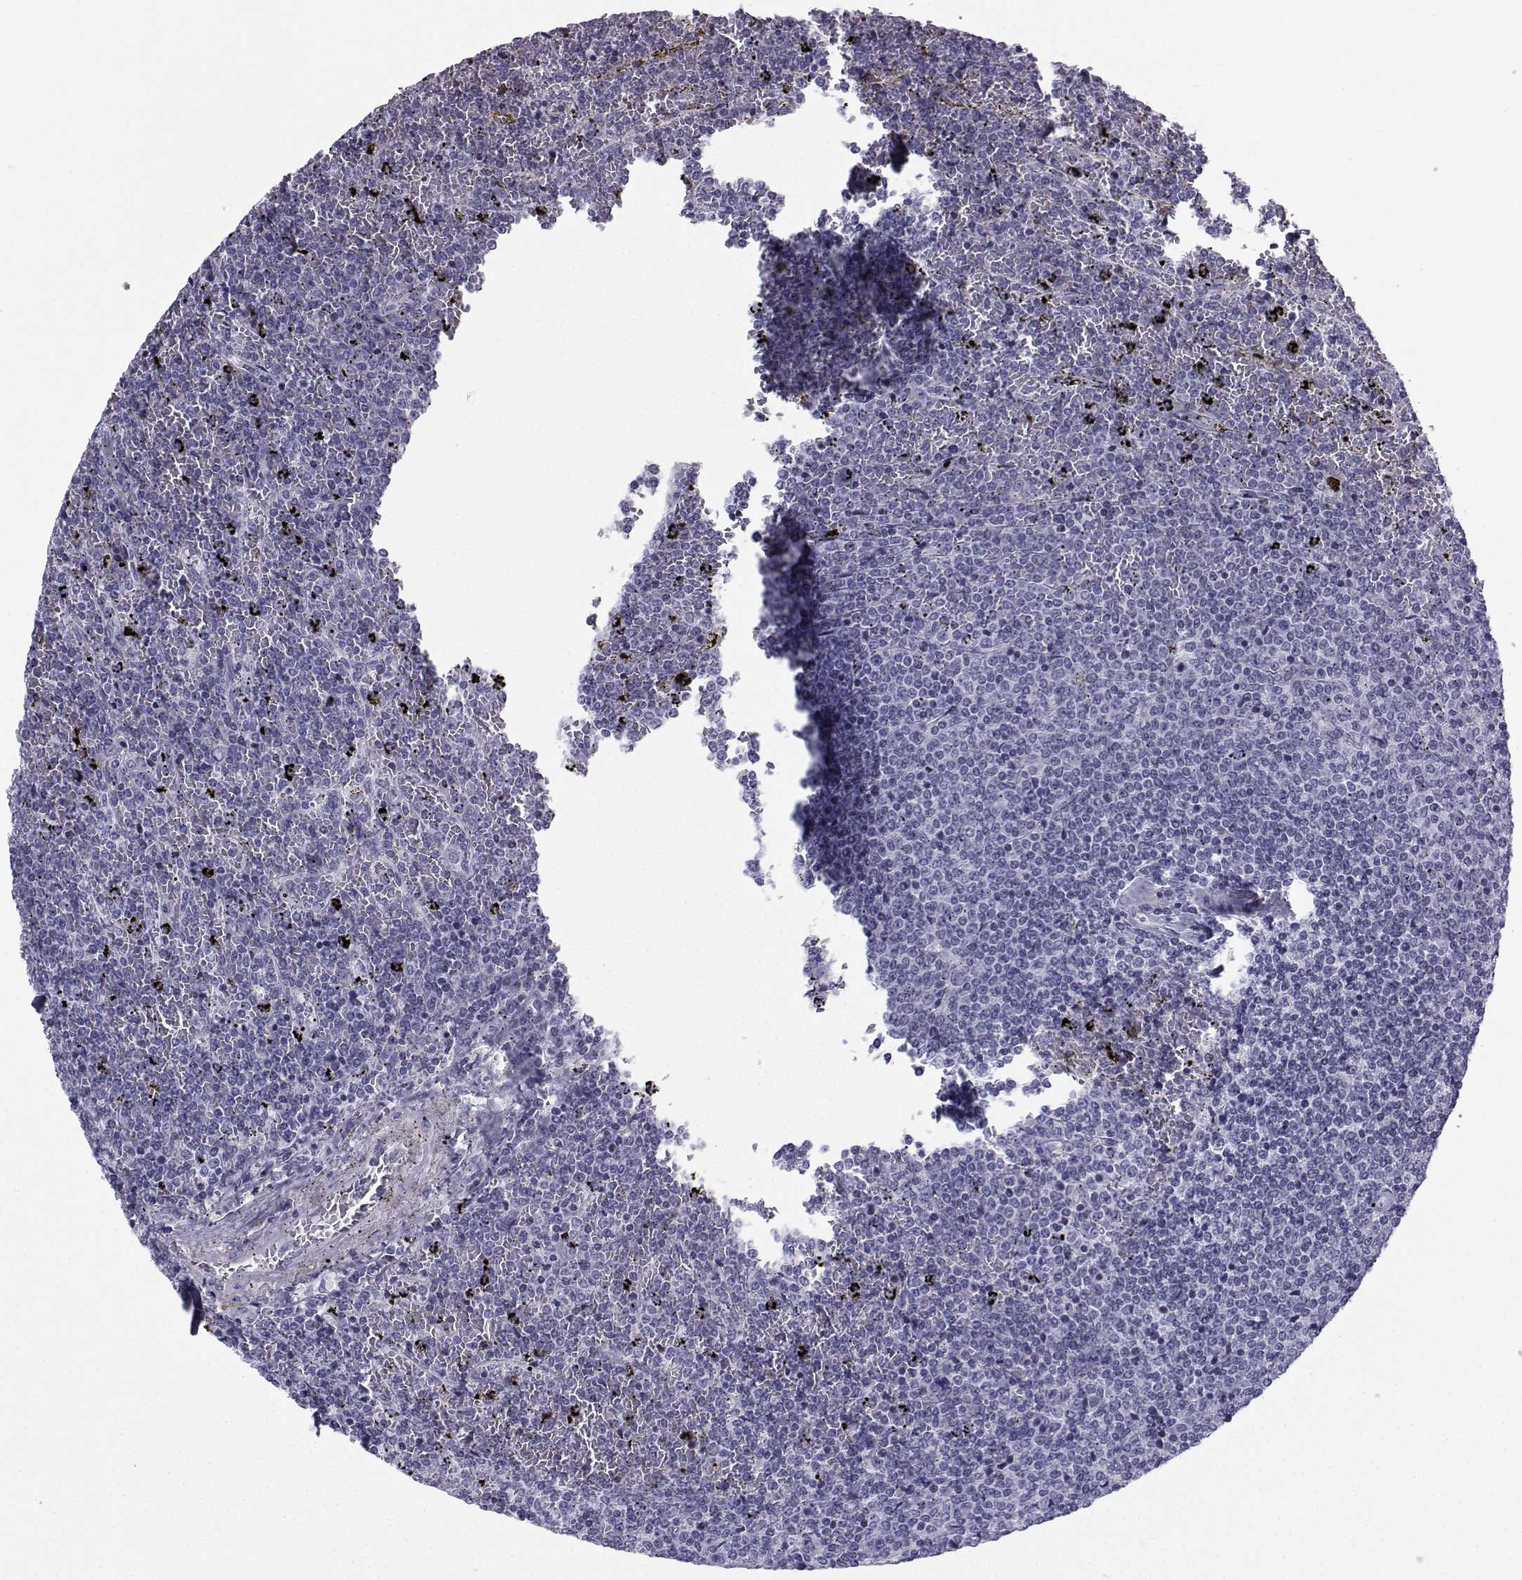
{"staining": {"intensity": "negative", "quantity": "none", "location": "none"}, "tissue": "lymphoma", "cell_type": "Tumor cells", "image_type": "cancer", "snomed": [{"axis": "morphology", "description": "Malignant lymphoma, non-Hodgkin's type, Low grade"}, {"axis": "topography", "description": "Spleen"}], "caption": "Tumor cells are negative for brown protein staining in low-grade malignant lymphoma, non-Hodgkin's type.", "gene": "SPANXD", "patient": {"sex": "female", "age": 77}}